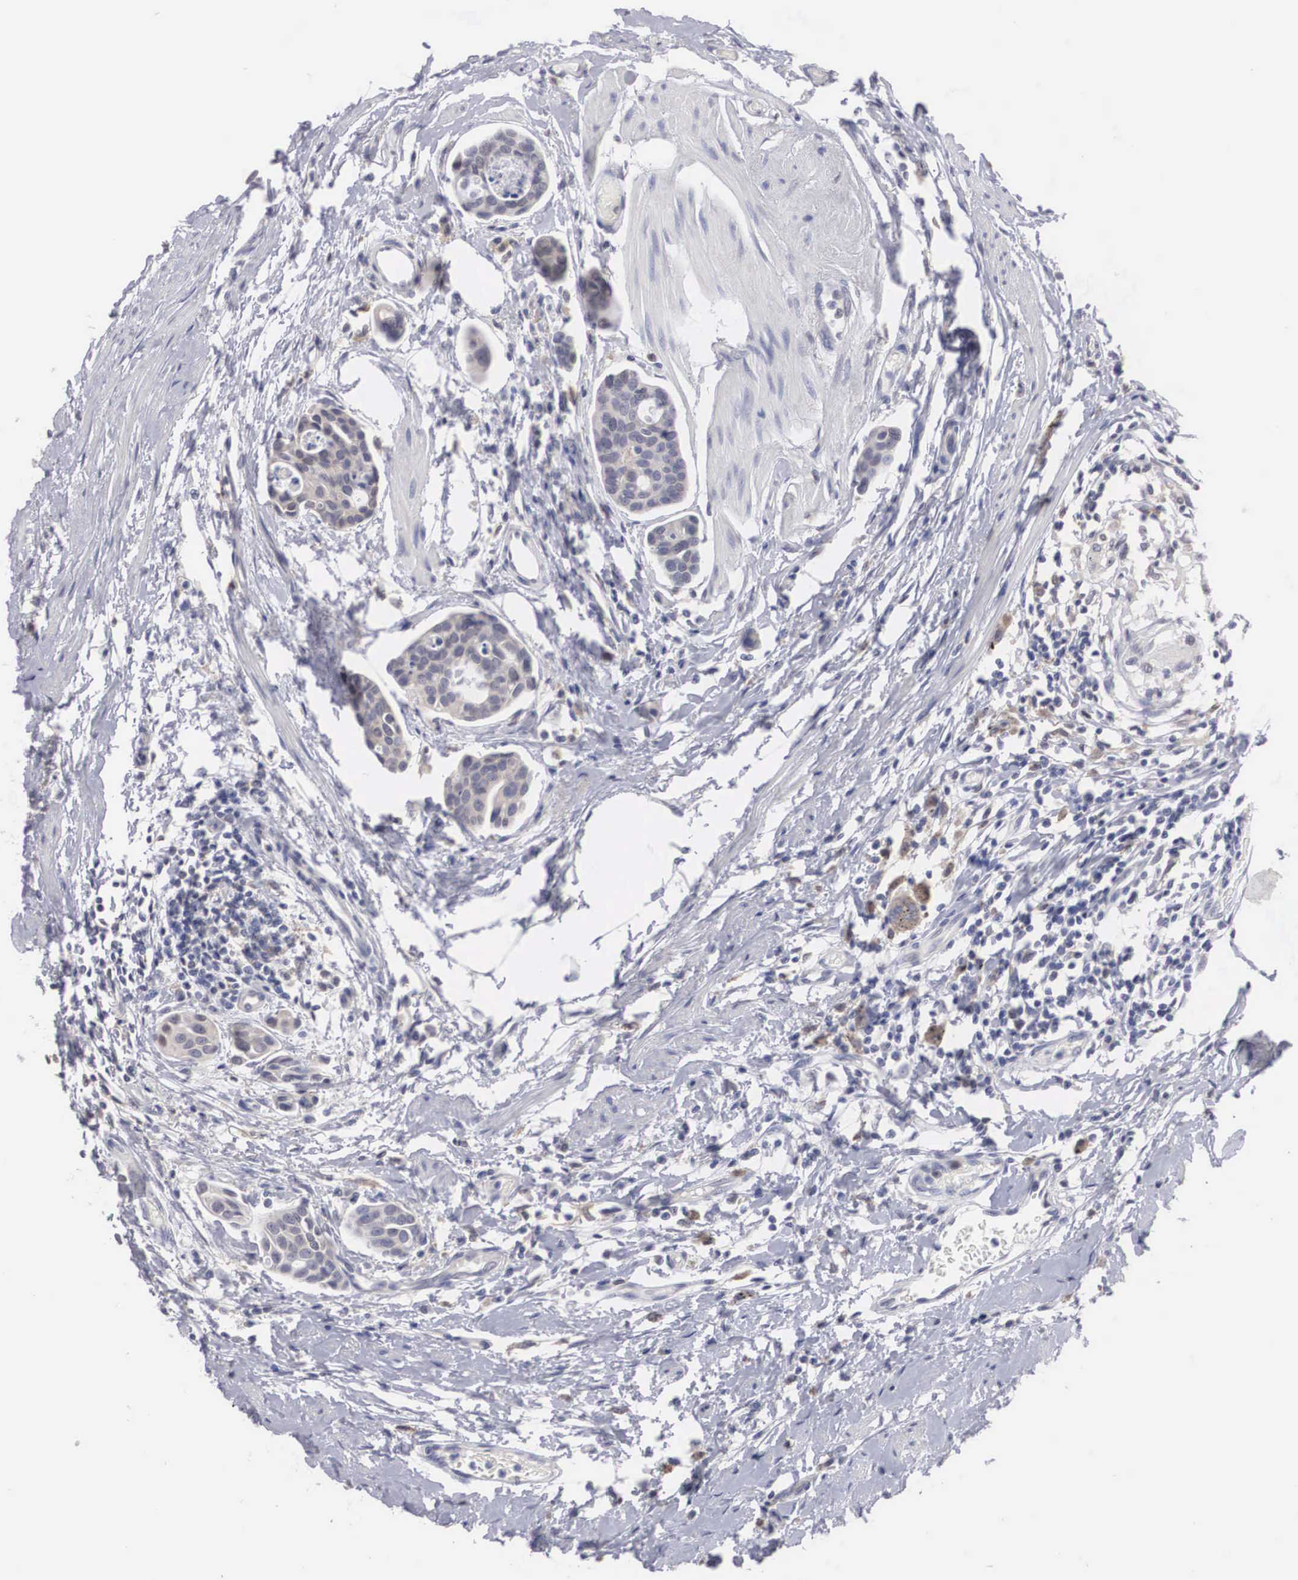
{"staining": {"intensity": "weak", "quantity": "<25%", "location": "cytoplasmic/membranous"}, "tissue": "urothelial cancer", "cell_type": "Tumor cells", "image_type": "cancer", "snomed": [{"axis": "morphology", "description": "Urothelial carcinoma, High grade"}, {"axis": "topography", "description": "Urinary bladder"}], "caption": "Immunohistochemistry of human urothelial cancer shows no positivity in tumor cells.", "gene": "HMOX1", "patient": {"sex": "male", "age": 78}}